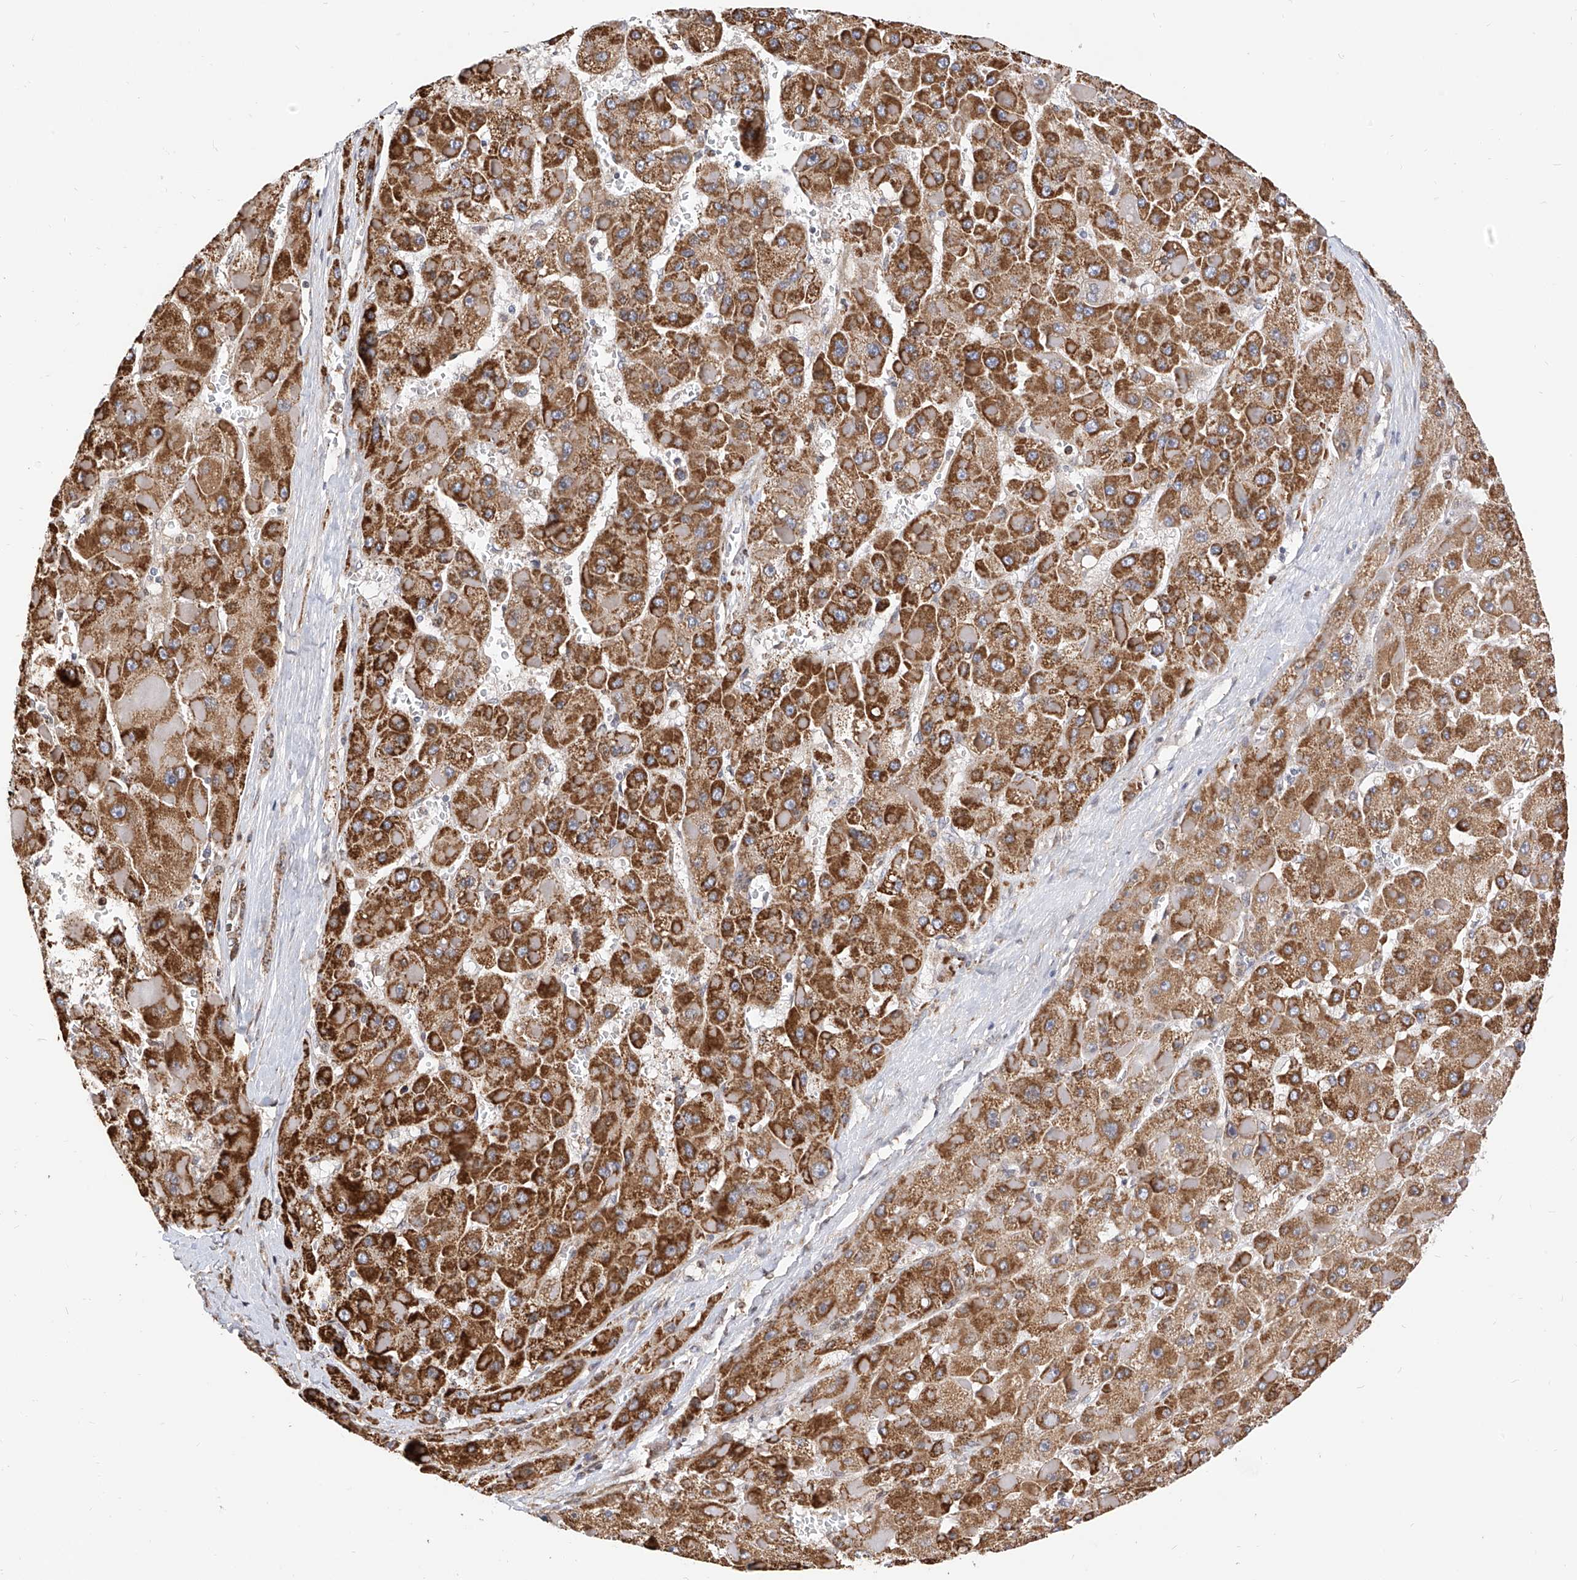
{"staining": {"intensity": "strong", "quantity": ">75%", "location": "cytoplasmic/membranous"}, "tissue": "liver cancer", "cell_type": "Tumor cells", "image_type": "cancer", "snomed": [{"axis": "morphology", "description": "Carcinoma, Hepatocellular, NOS"}, {"axis": "topography", "description": "Liver"}], "caption": "This is an image of IHC staining of liver cancer (hepatocellular carcinoma), which shows strong staining in the cytoplasmic/membranous of tumor cells.", "gene": "TTLL8", "patient": {"sex": "female", "age": 73}}